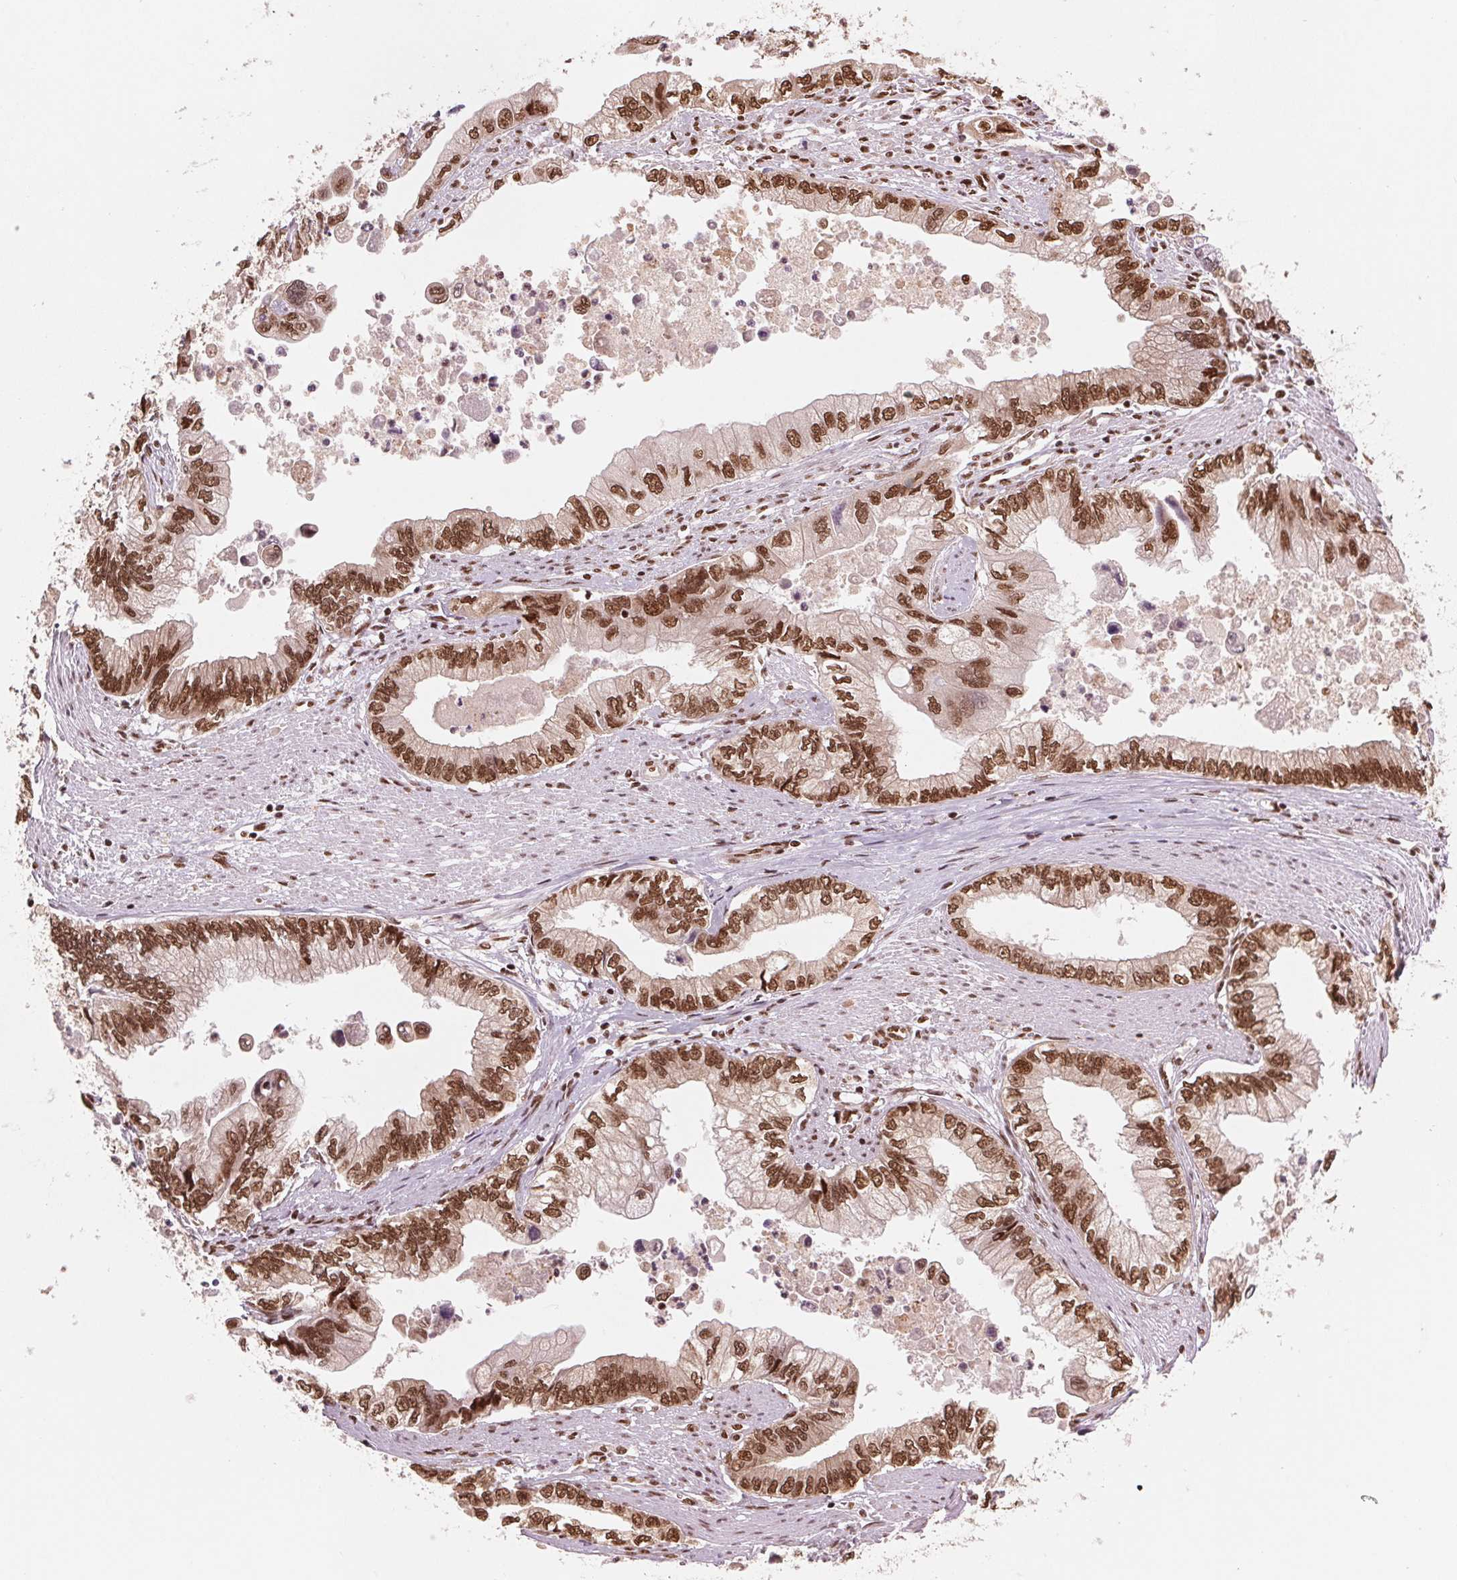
{"staining": {"intensity": "strong", "quantity": ">75%", "location": "nuclear"}, "tissue": "stomach cancer", "cell_type": "Tumor cells", "image_type": "cancer", "snomed": [{"axis": "morphology", "description": "Adenocarcinoma, NOS"}, {"axis": "topography", "description": "Pancreas"}, {"axis": "topography", "description": "Stomach, upper"}], "caption": "The immunohistochemical stain shows strong nuclear staining in tumor cells of adenocarcinoma (stomach) tissue.", "gene": "TTLL9", "patient": {"sex": "male", "age": 77}}